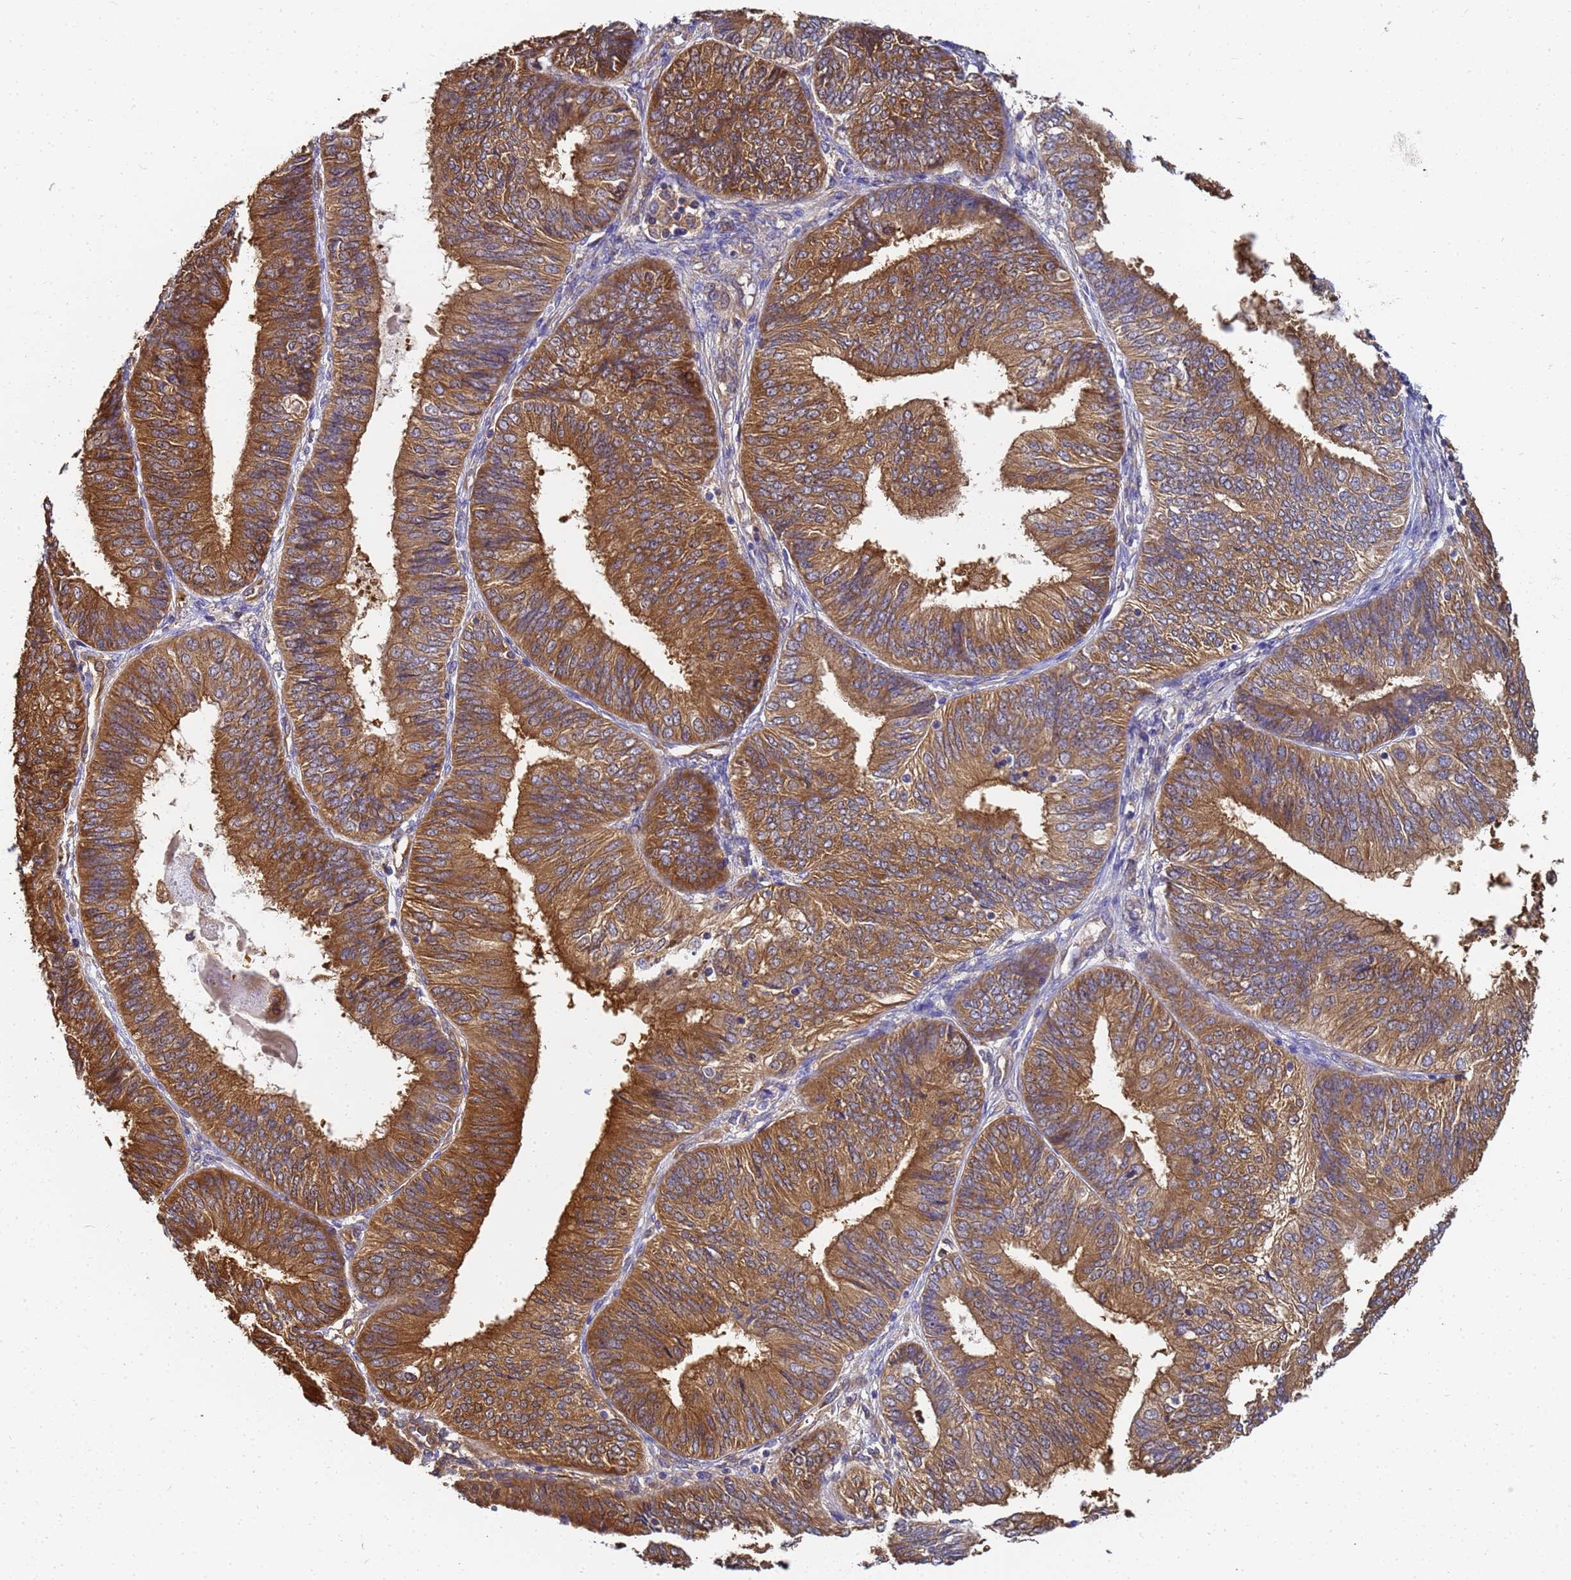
{"staining": {"intensity": "moderate", "quantity": ">75%", "location": "cytoplasmic/membranous"}, "tissue": "endometrial cancer", "cell_type": "Tumor cells", "image_type": "cancer", "snomed": [{"axis": "morphology", "description": "Adenocarcinoma, NOS"}, {"axis": "topography", "description": "Endometrium"}], "caption": "Endometrial adenocarcinoma stained with DAB IHC exhibits medium levels of moderate cytoplasmic/membranous staining in about >75% of tumor cells.", "gene": "NME1-NME2", "patient": {"sex": "female", "age": 58}}